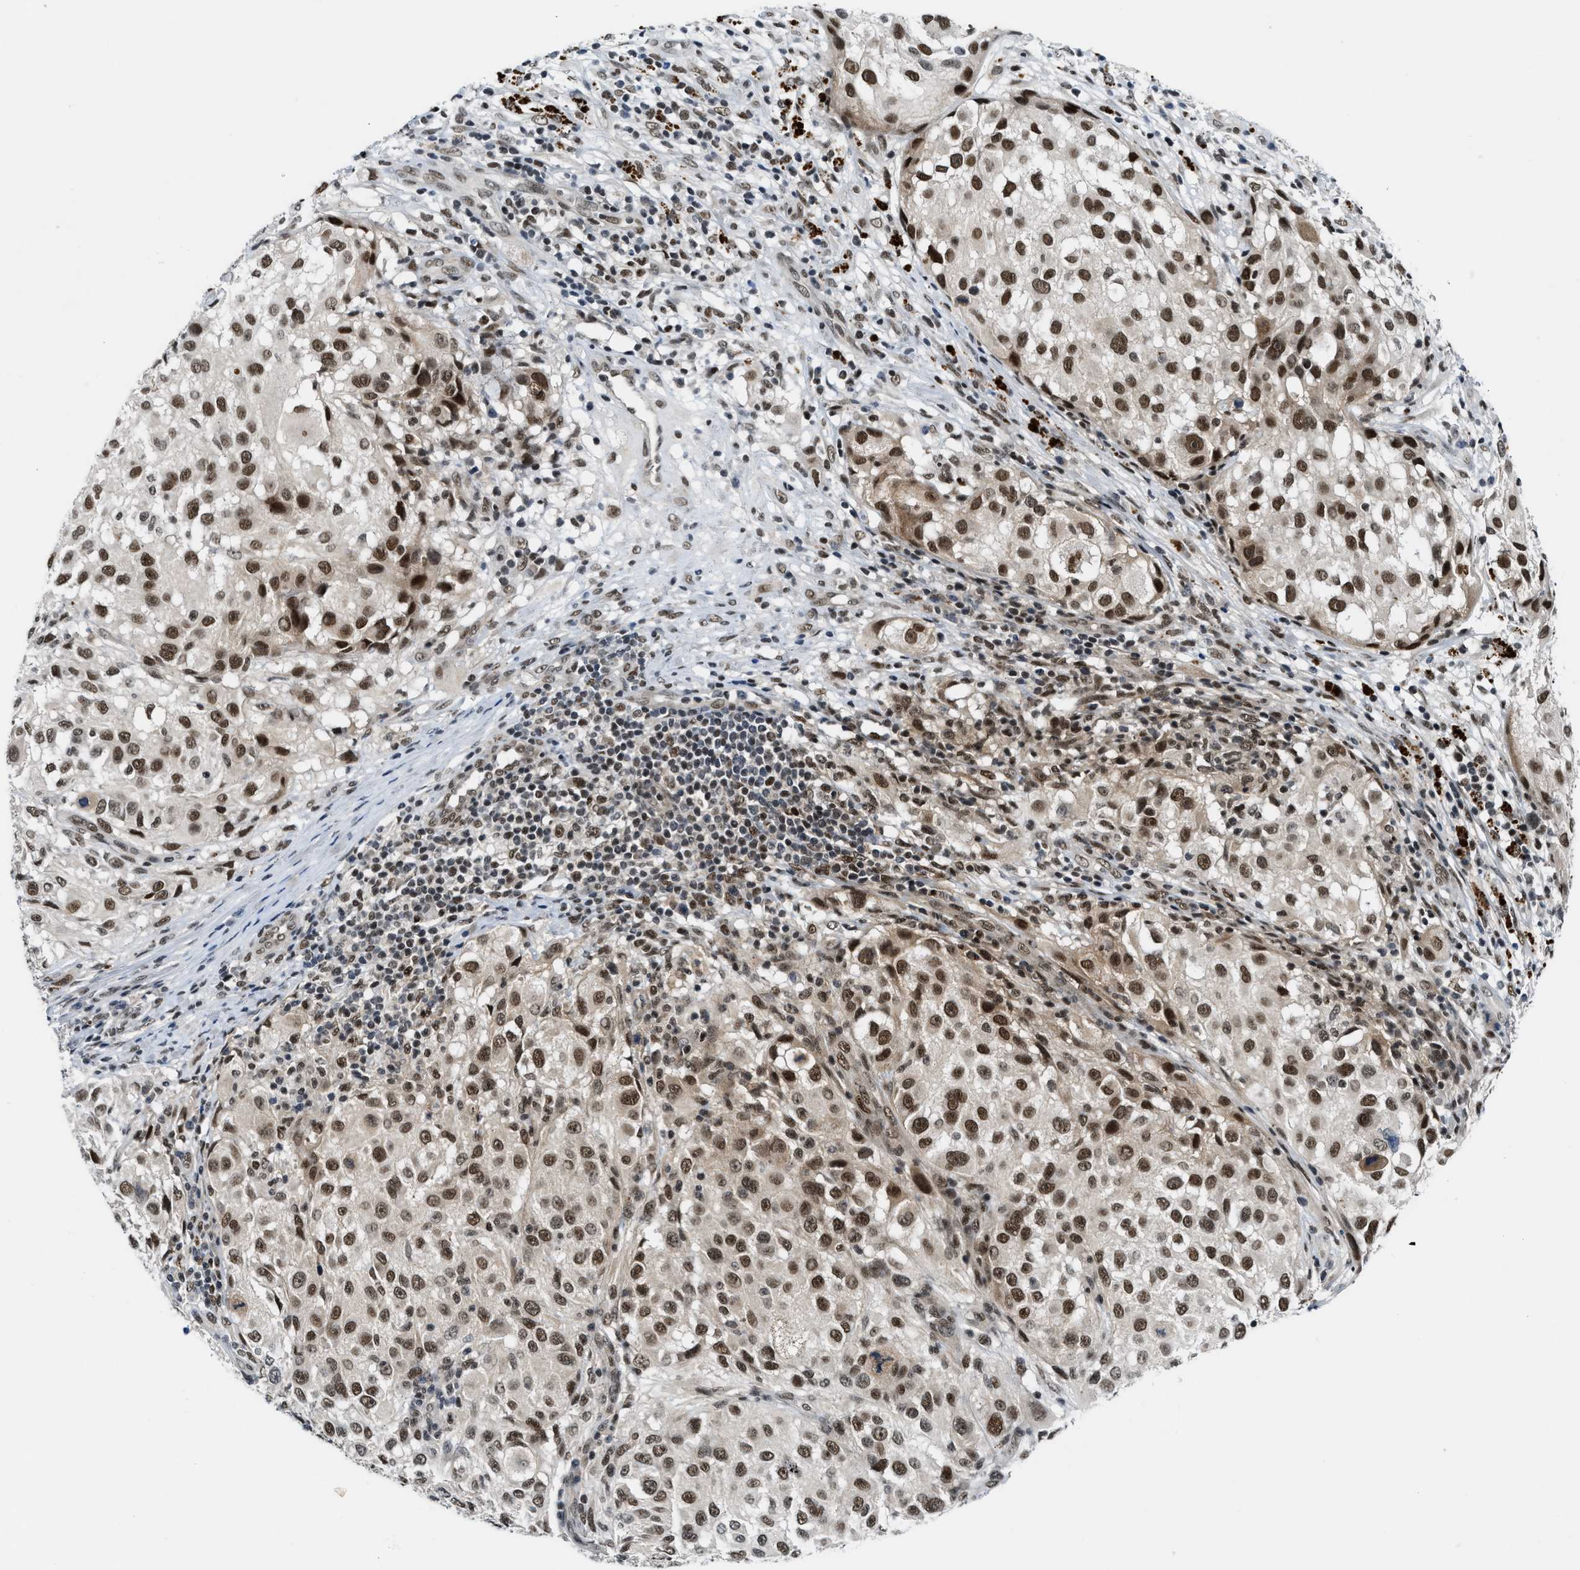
{"staining": {"intensity": "strong", "quantity": ">75%", "location": "nuclear"}, "tissue": "melanoma", "cell_type": "Tumor cells", "image_type": "cancer", "snomed": [{"axis": "morphology", "description": "Necrosis, NOS"}, {"axis": "morphology", "description": "Malignant melanoma, NOS"}, {"axis": "topography", "description": "Skin"}], "caption": "A micrograph of human melanoma stained for a protein reveals strong nuclear brown staining in tumor cells.", "gene": "NCOA1", "patient": {"sex": "female", "age": 87}}